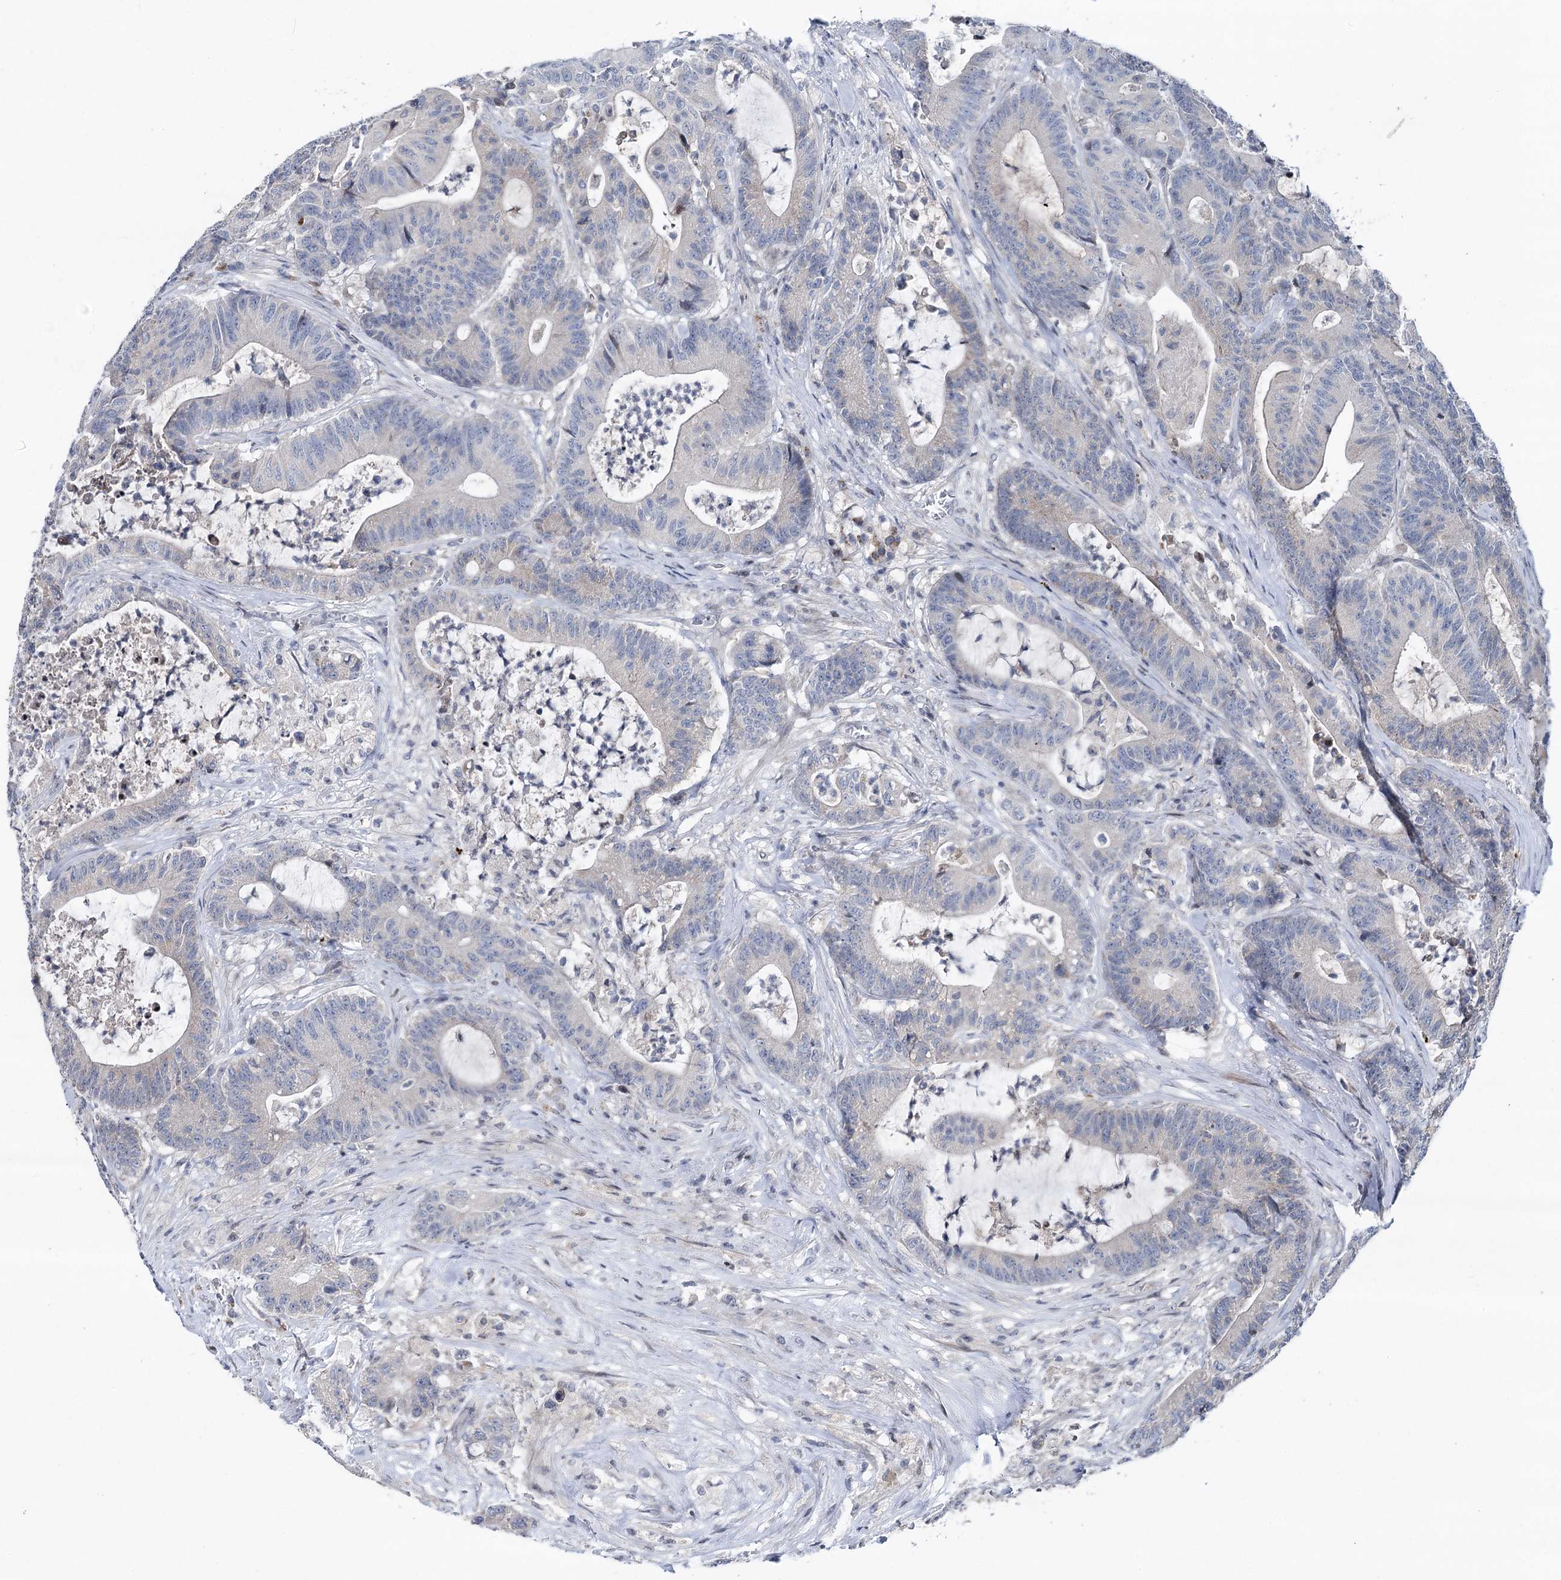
{"staining": {"intensity": "negative", "quantity": "none", "location": "none"}, "tissue": "colorectal cancer", "cell_type": "Tumor cells", "image_type": "cancer", "snomed": [{"axis": "morphology", "description": "Adenocarcinoma, NOS"}, {"axis": "topography", "description": "Colon"}], "caption": "This is a micrograph of IHC staining of colorectal cancer, which shows no positivity in tumor cells.", "gene": "PTGR1", "patient": {"sex": "female", "age": 84}}